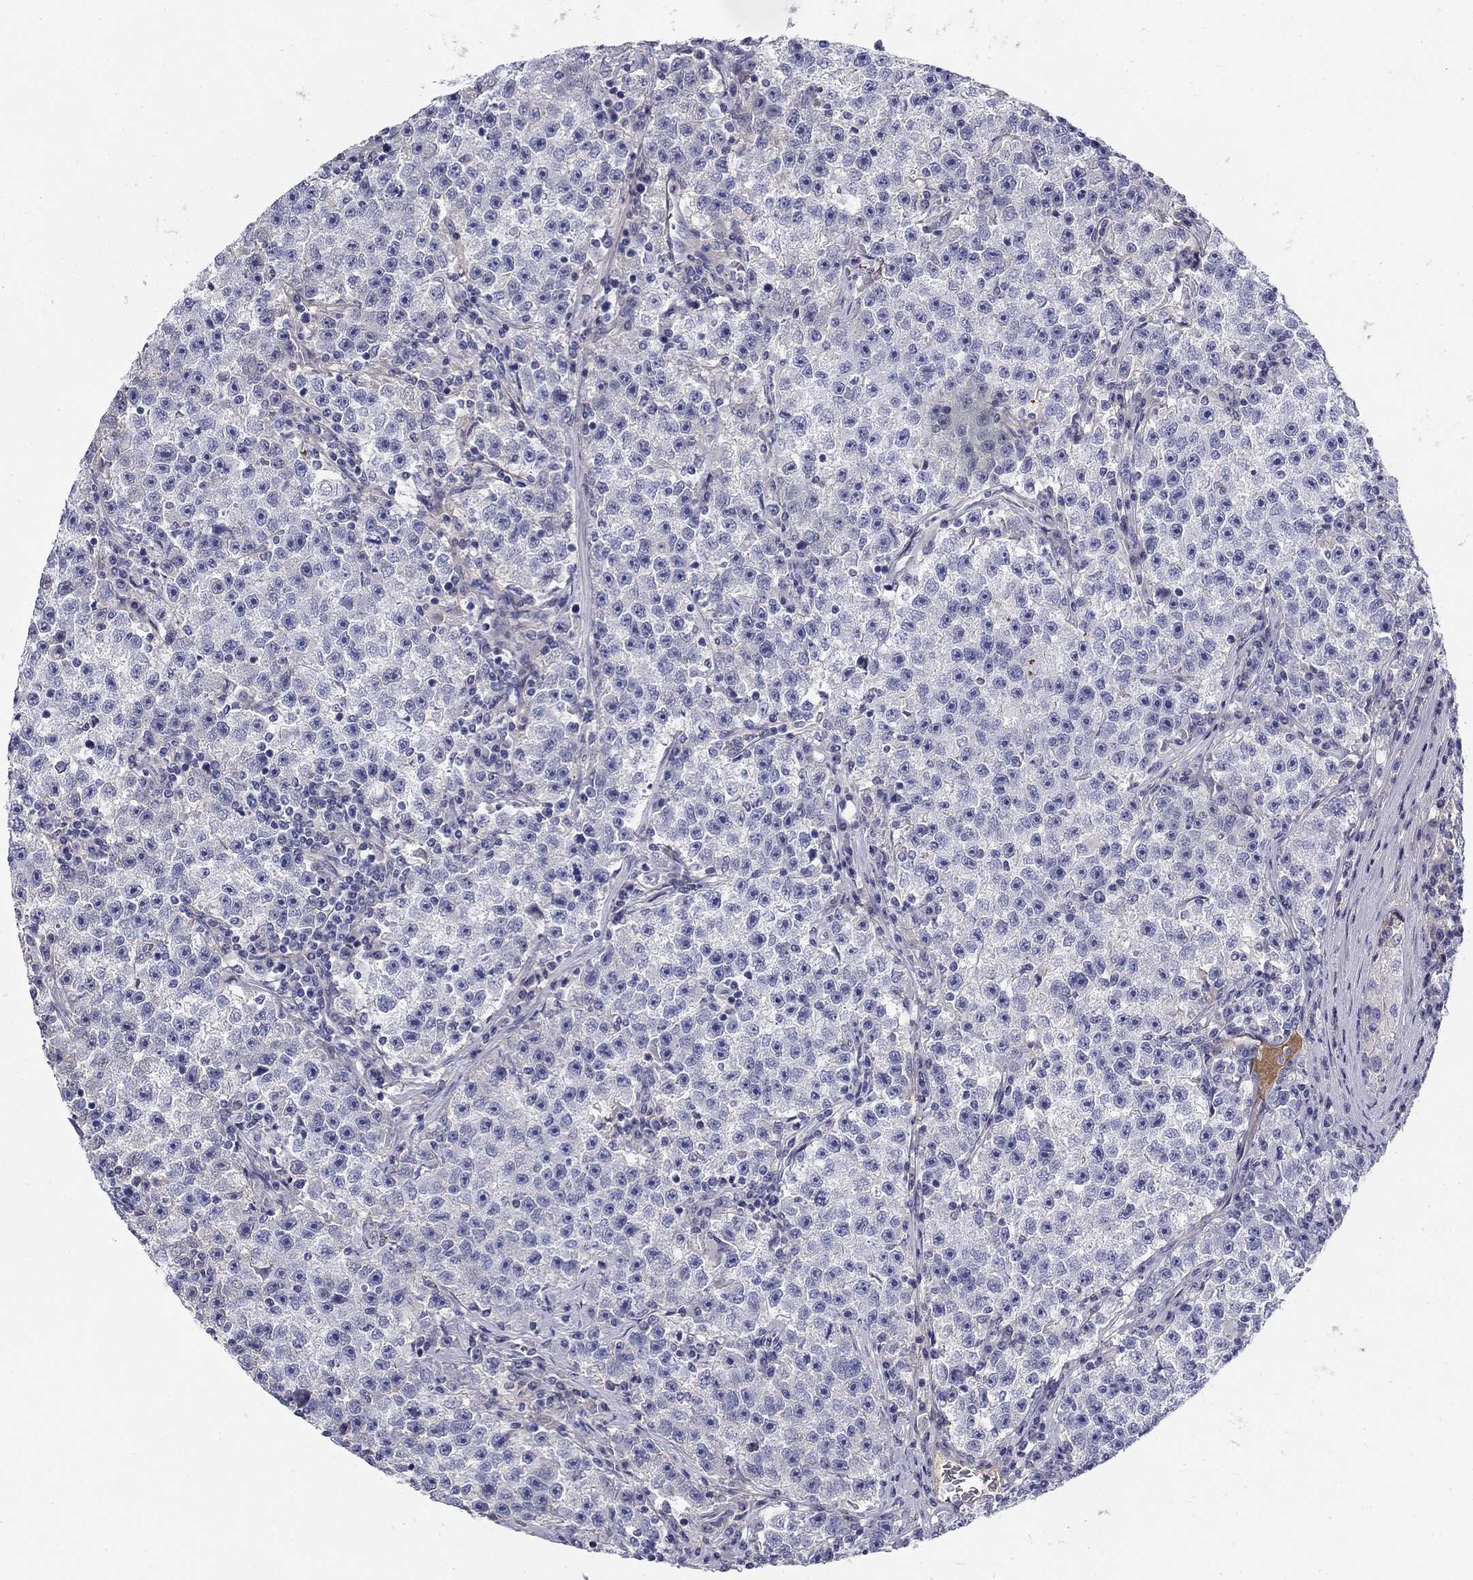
{"staining": {"intensity": "negative", "quantity": "none", "location": "none"}, "tissue": "testis cancer", "cell_type": "Tumor cells", "image_type": "cancer", "snomed": [{"axis": "morphology", "description": "Seminoma, NOS"}, {"axis": "topography", "description": "Testis"}], "caption": "The photomicrograph shows no significant staining in tumor cells of testis cancer (seminoma). (DAB immunohistochemistry with hematoxylin counter stain).", "gene": "CPLX4", "patient": {"sex": "male", "age": 22}}